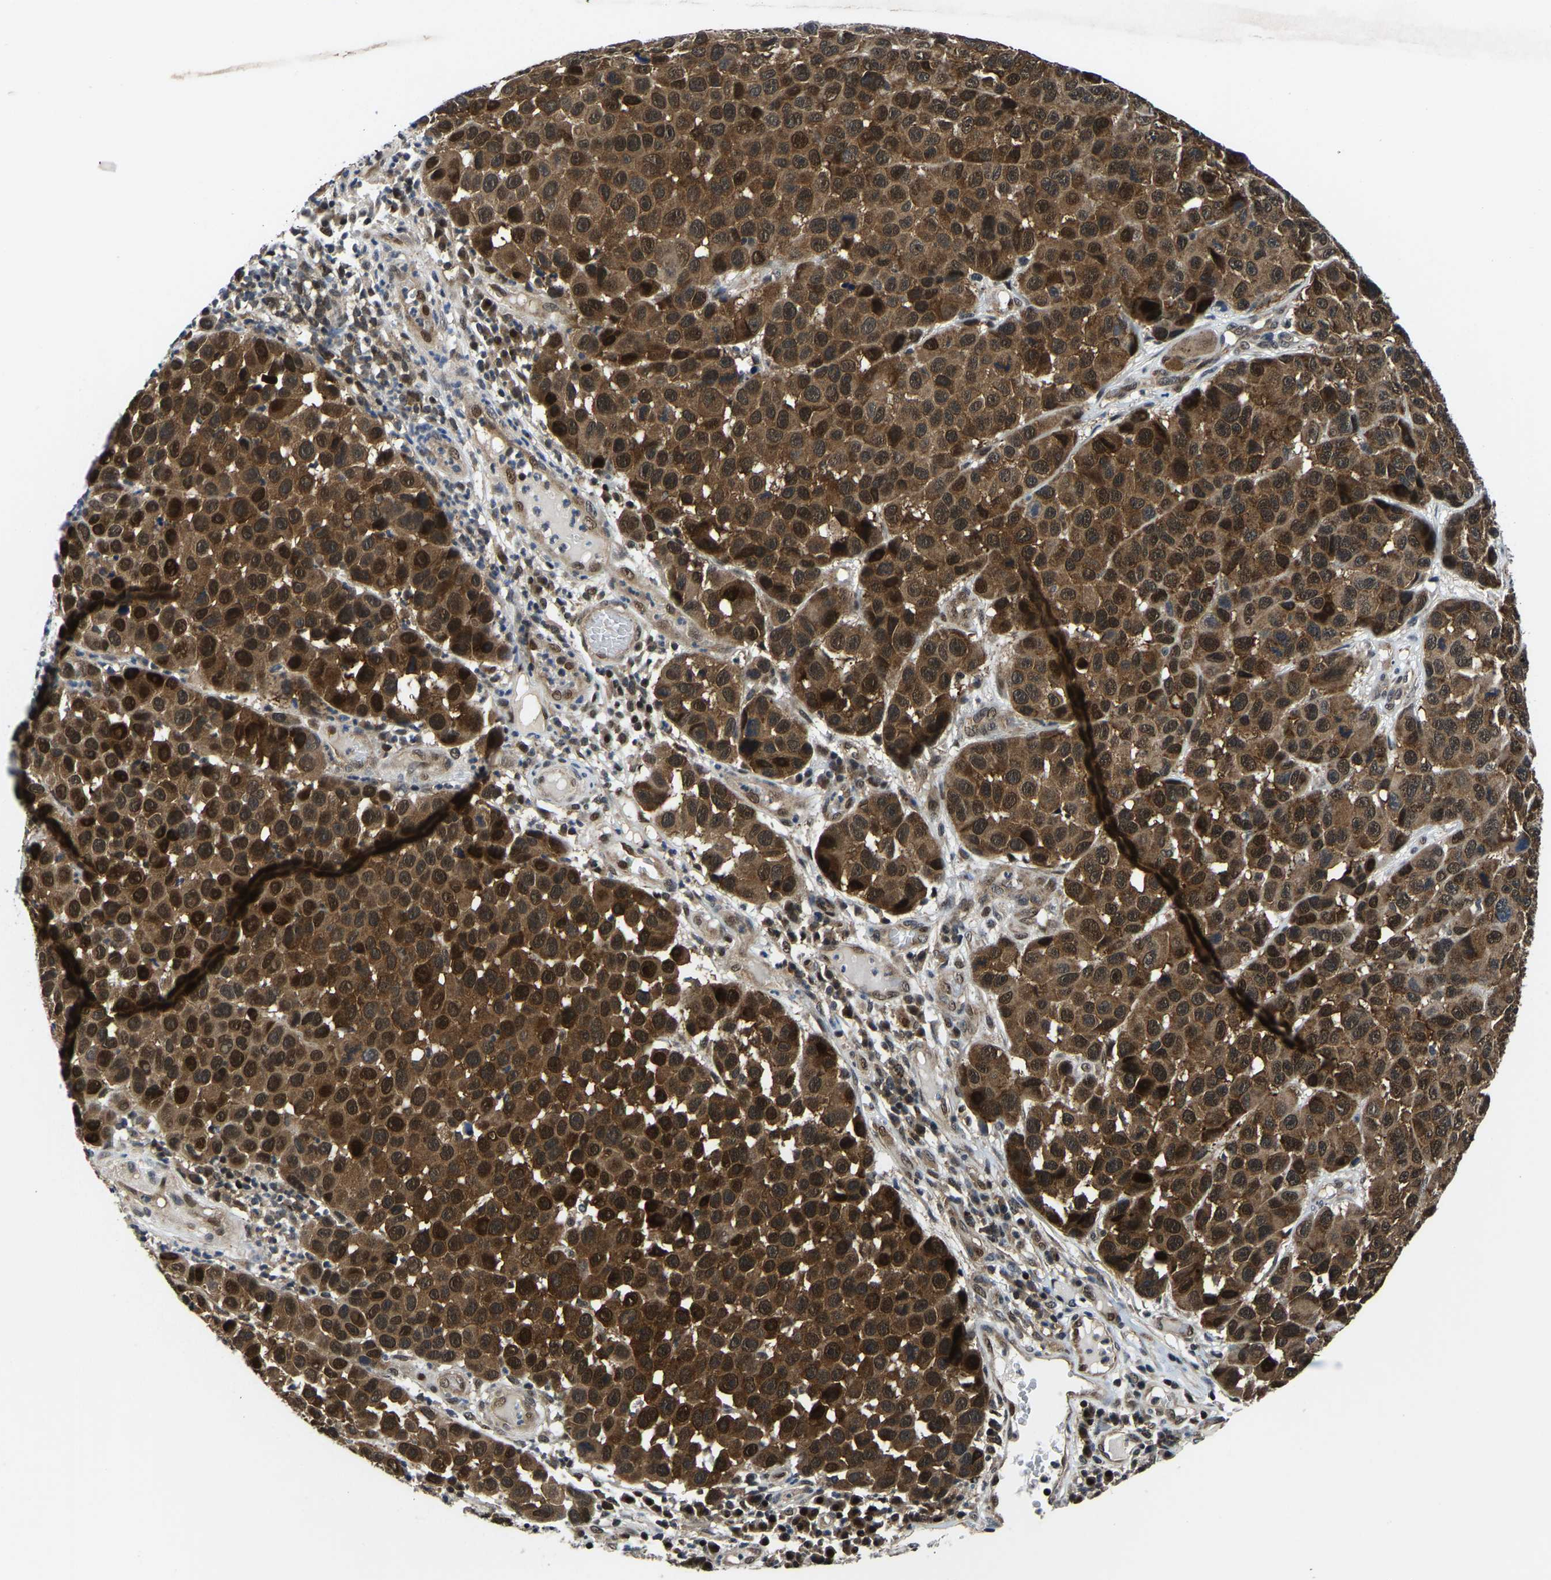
{"staining": {"intensity": "strong", "quantity": ">75%", "location": "cytoplasmic/membranous,nuclear"}, "tissue": "melanoma", "cell_type": "Tumor cells", "image_type": "cancer", "snomed": [{"axis": "morphology", "description": "Malignant melanoma, NOS"}, {"axis": "topography", "description": "Skin"}], "caption": "Malignant melanoma stained with immunohistochemistry (IHC) reveals strong cytoplasmic/membranous and nuclear expression in about >75% of tumor cells.", "gene": "DFFA", "patient": {"sex": "male", "age": 53}}